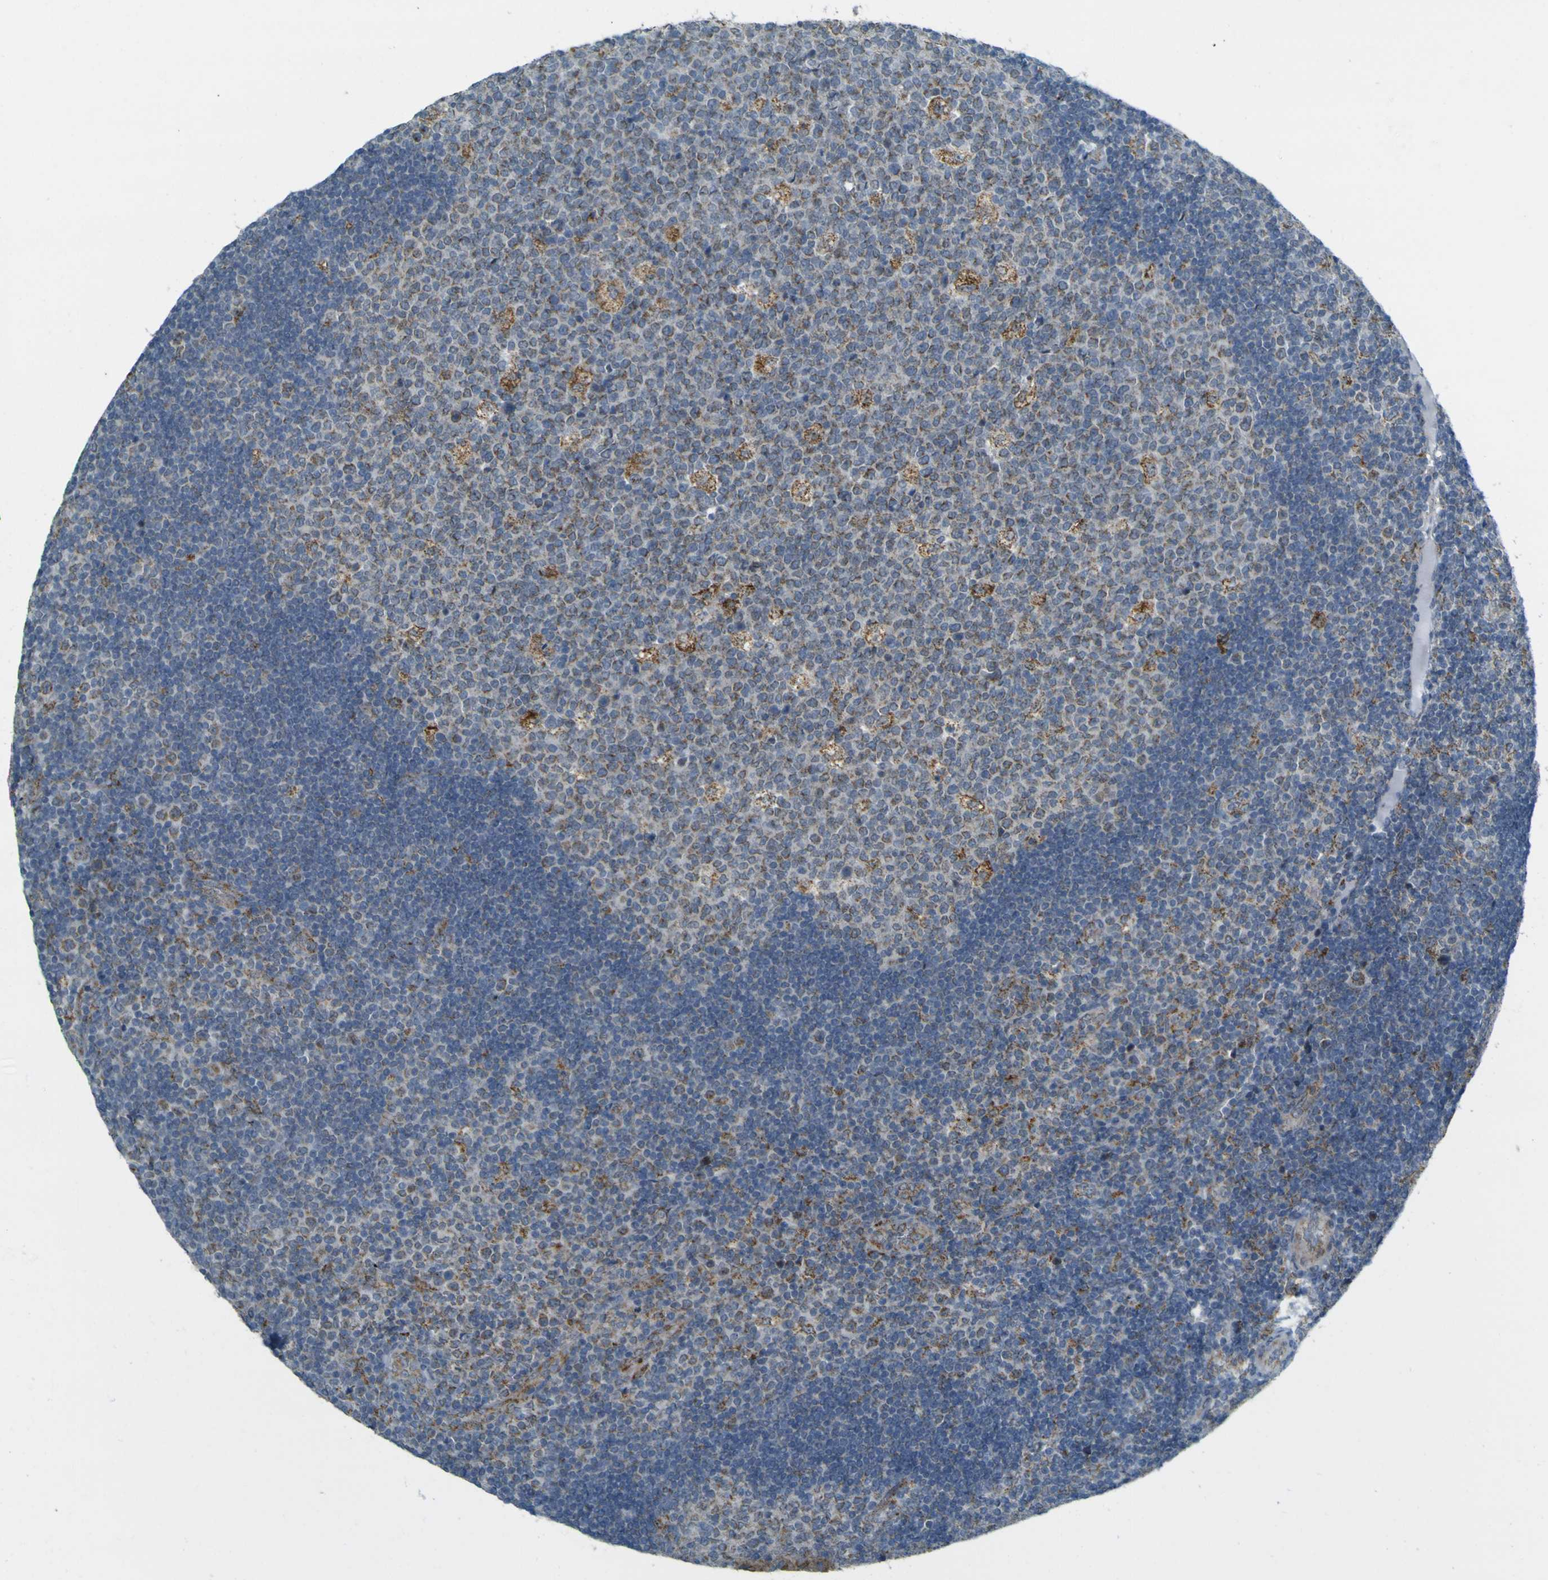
{"staining": {"intensity": "moderate", "quantity": "<25%", "location": "cytoplasmic/membranous"}, "tissue": "lymph node", "cell_type": "Germinal center cells", "image_type": "normal", "snomed": [{"axis": "morphology", "description": "Normal tissue, NOS"}, {"axis": "topography", "description": "Lymph node"}, {"axis": "topography", "description": "Salivary gland"}], "caption": "Unremarkable lymph node reveals moderate cytoplasmic/membranous positivity in approximately <25% of germinal center cells.", "gene": "ACBD5", "patient": {"sex": "male", "age": 8}}